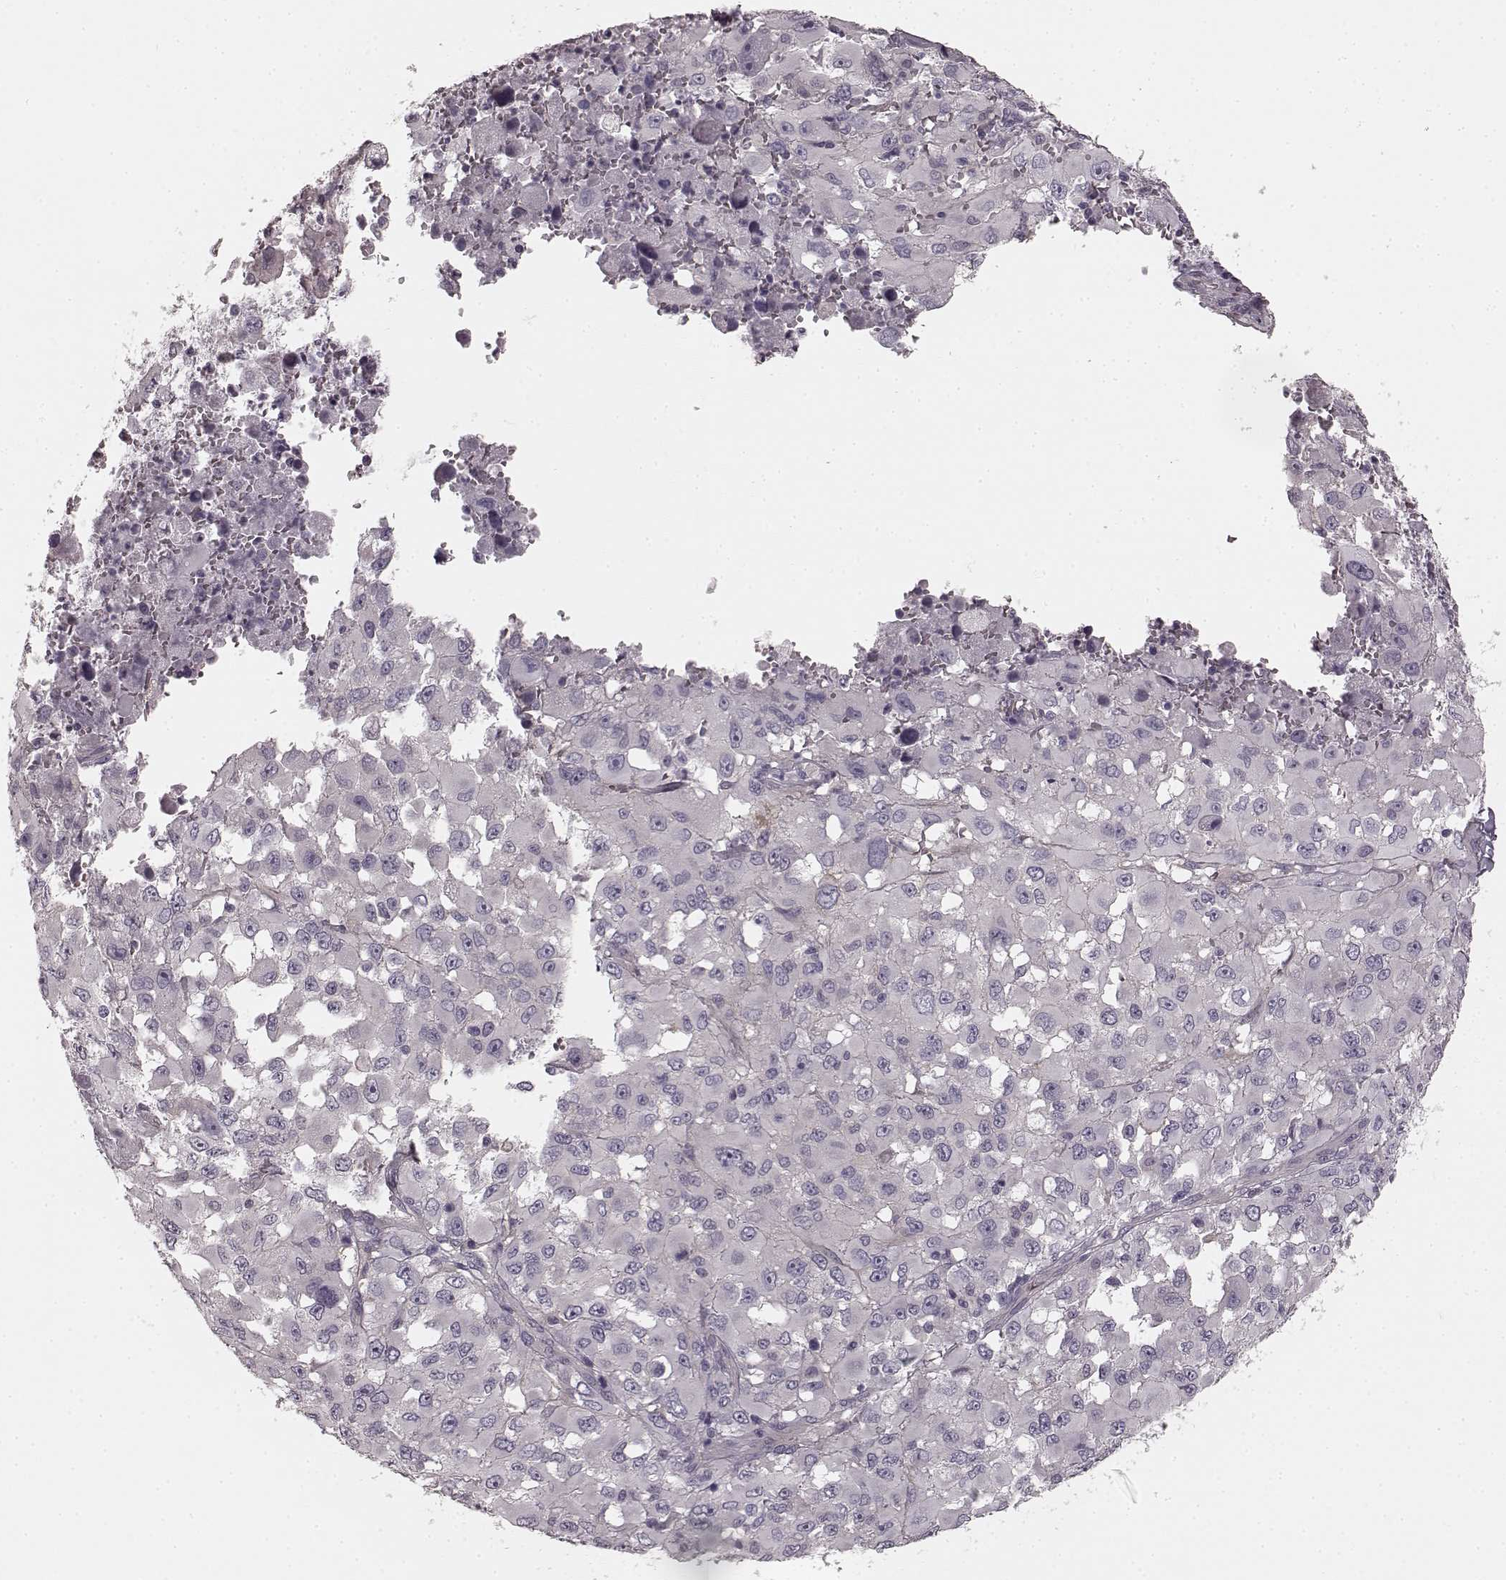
{"staining": {"intensity": "negative", "quantity": "none", "location": "none"}, "tissue": "melanoma", "cell_type": "Tumor cells", "image_type": "cancer", "snomed": [{"axis": "morphology", "description": "Malignant melanoma, Metastatic site"}, {"axis": "topography", "description": "Lymph node"}], "caption": "A micrograph of melanoma stained for a protein displays no brown staining in tumor cells.", "gene": "PRKCE", "patient": {"sex": "male", "age": 50}}